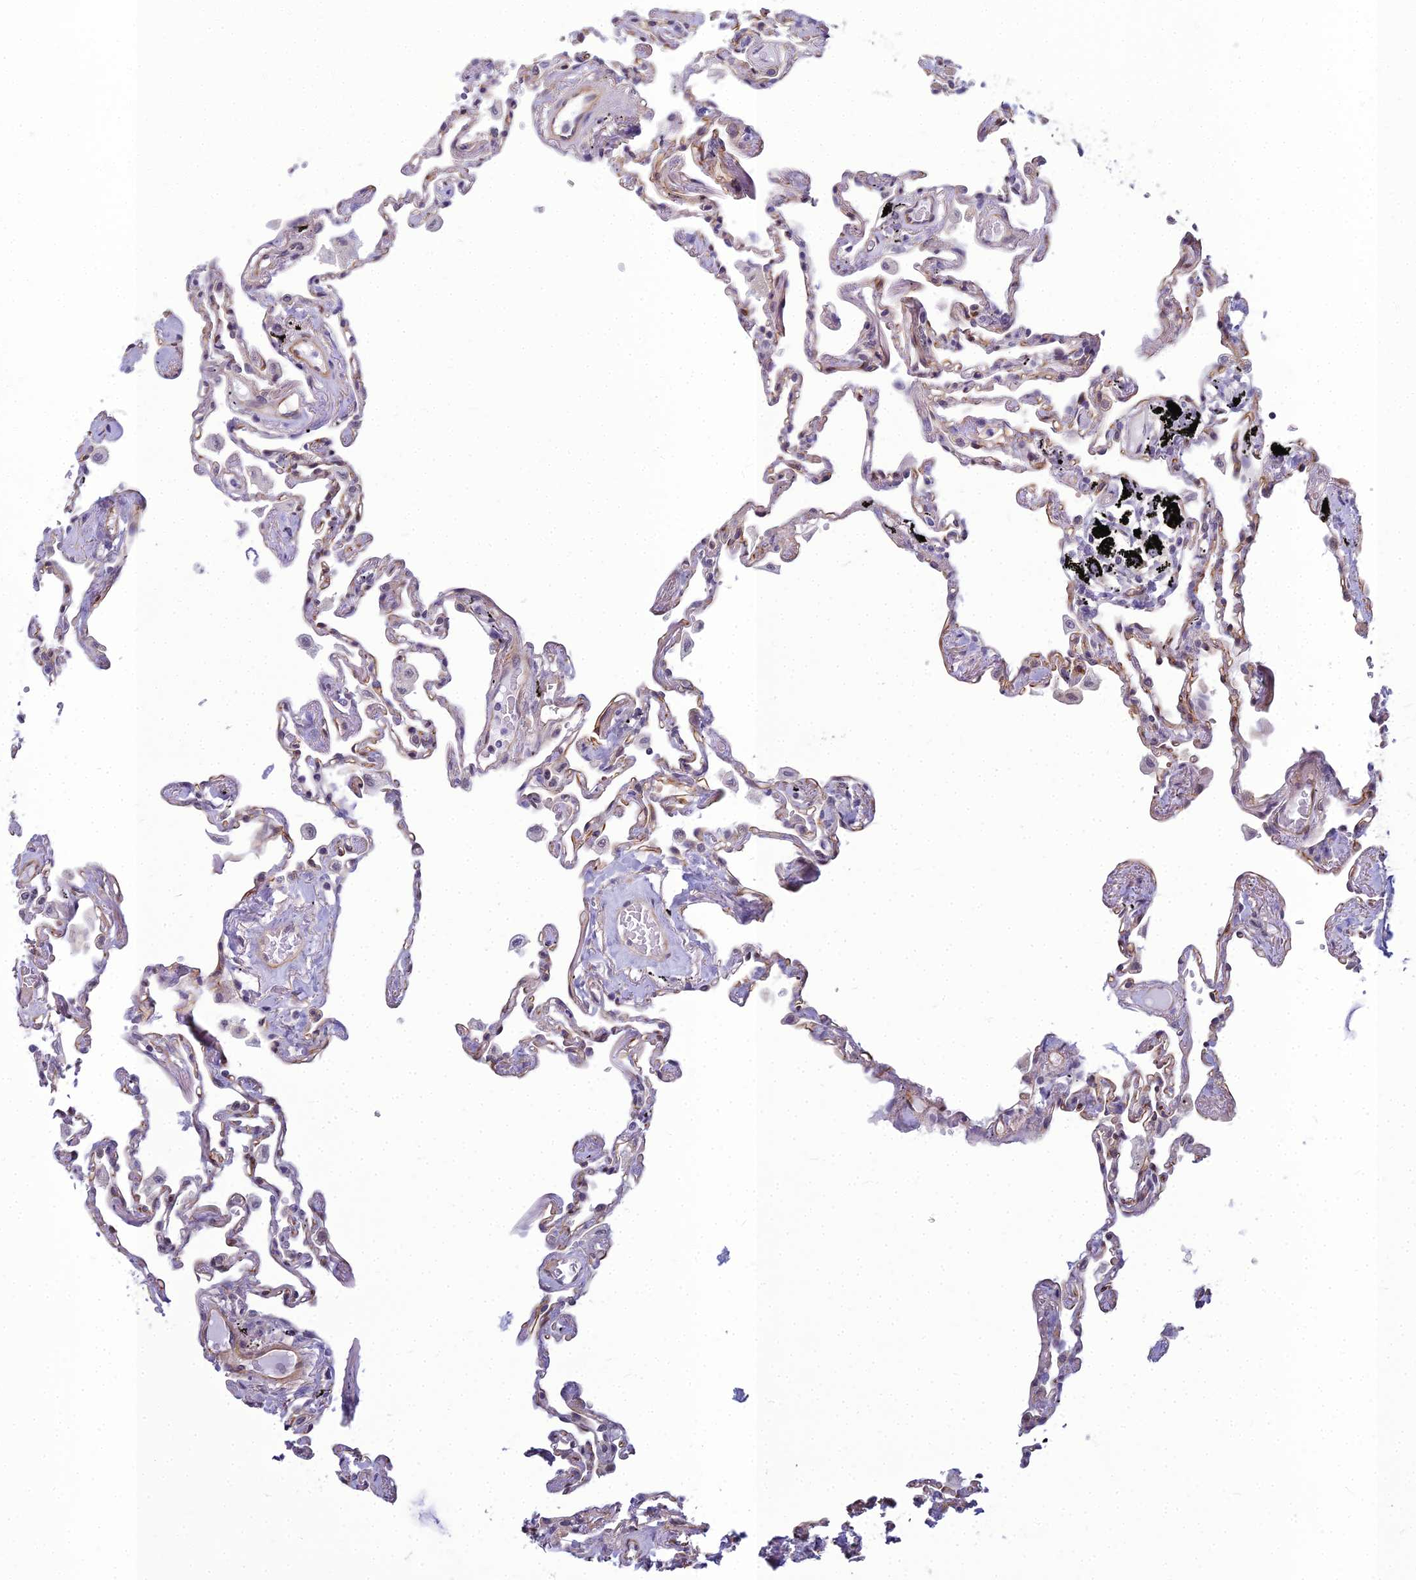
{"staining": {"intensity": "moderate", "quantity": "25%-75%", "location": "cytoplasmic/membranous,nuclear"}, "tissue": "lung", "cell_type": "Alveolar cells", "image_type": "normal", "snomed": [{"axis": "morphology", "description": "Normal tissue, NOS"}, {"axis": "topography", "description": "Lung"}], "caption": "High-power microscopy captured an immunohistochemistry photomicrograph of unremarkable lung, revealing moderate cytoplasmic/membranous,nuclear positivity in about 25%-75% of alveolar cells.", "gene": "RGL3", "patient": {"sex": "female", "age": 67}}